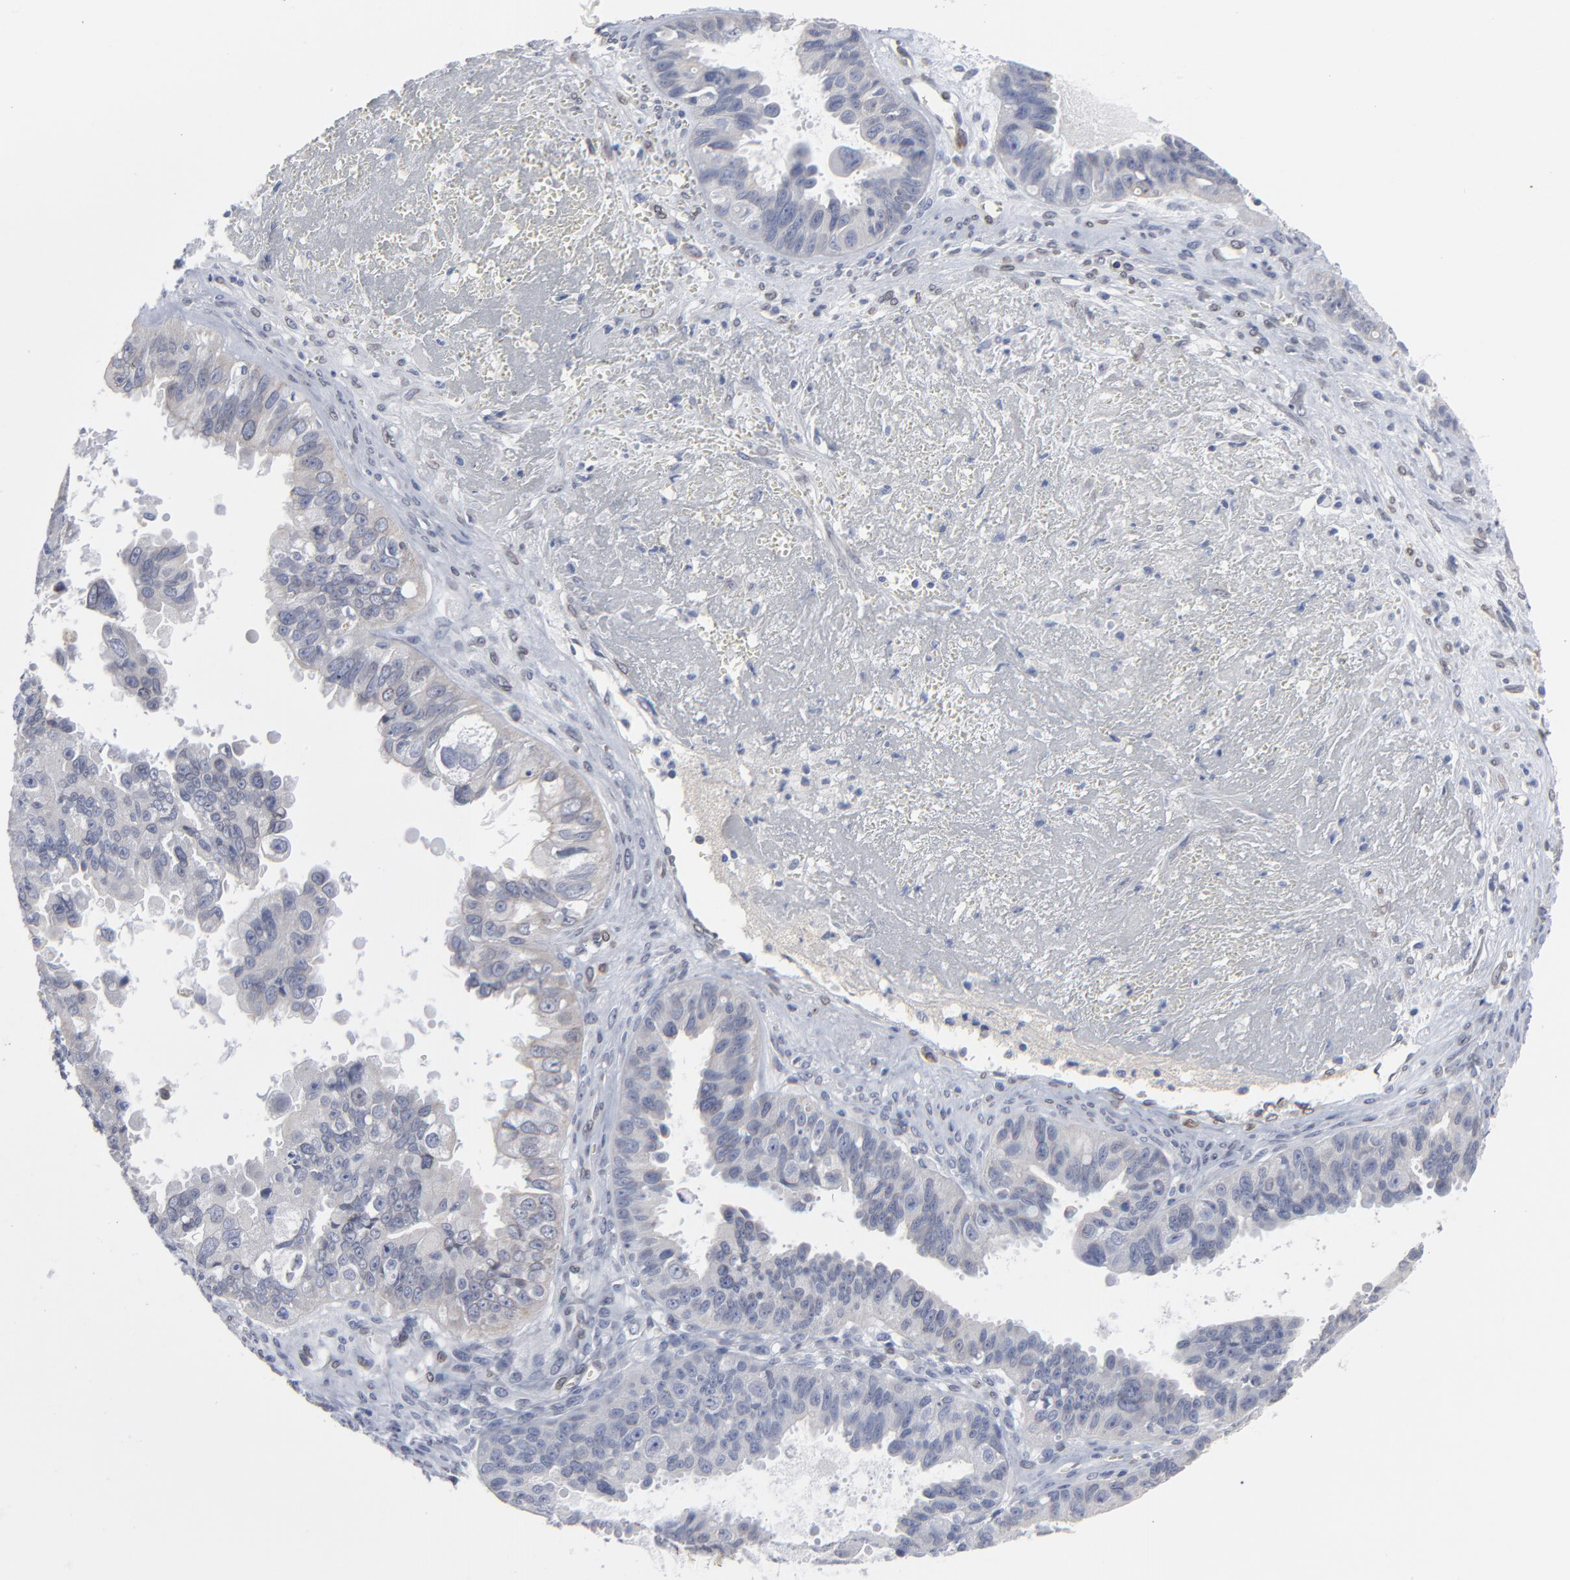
{"staining": {"intensity": "negative", "quantity": "none", "location": "none"}, "tissue": "ovarian cancer", "cell_type": "Tumor cells", "image_type": "cancer", "snomed": [{"axis": "morphology", "description": "Carcinoma, endometroid"}, {"axis": "topography", "description": "Ovary"}], "caption": "There is no significant staining in tumor cells of ovarian cancer (endometroid carcinoma).", "gene": "SYNE2", "patient": {"sex": "female", "age": 85}}